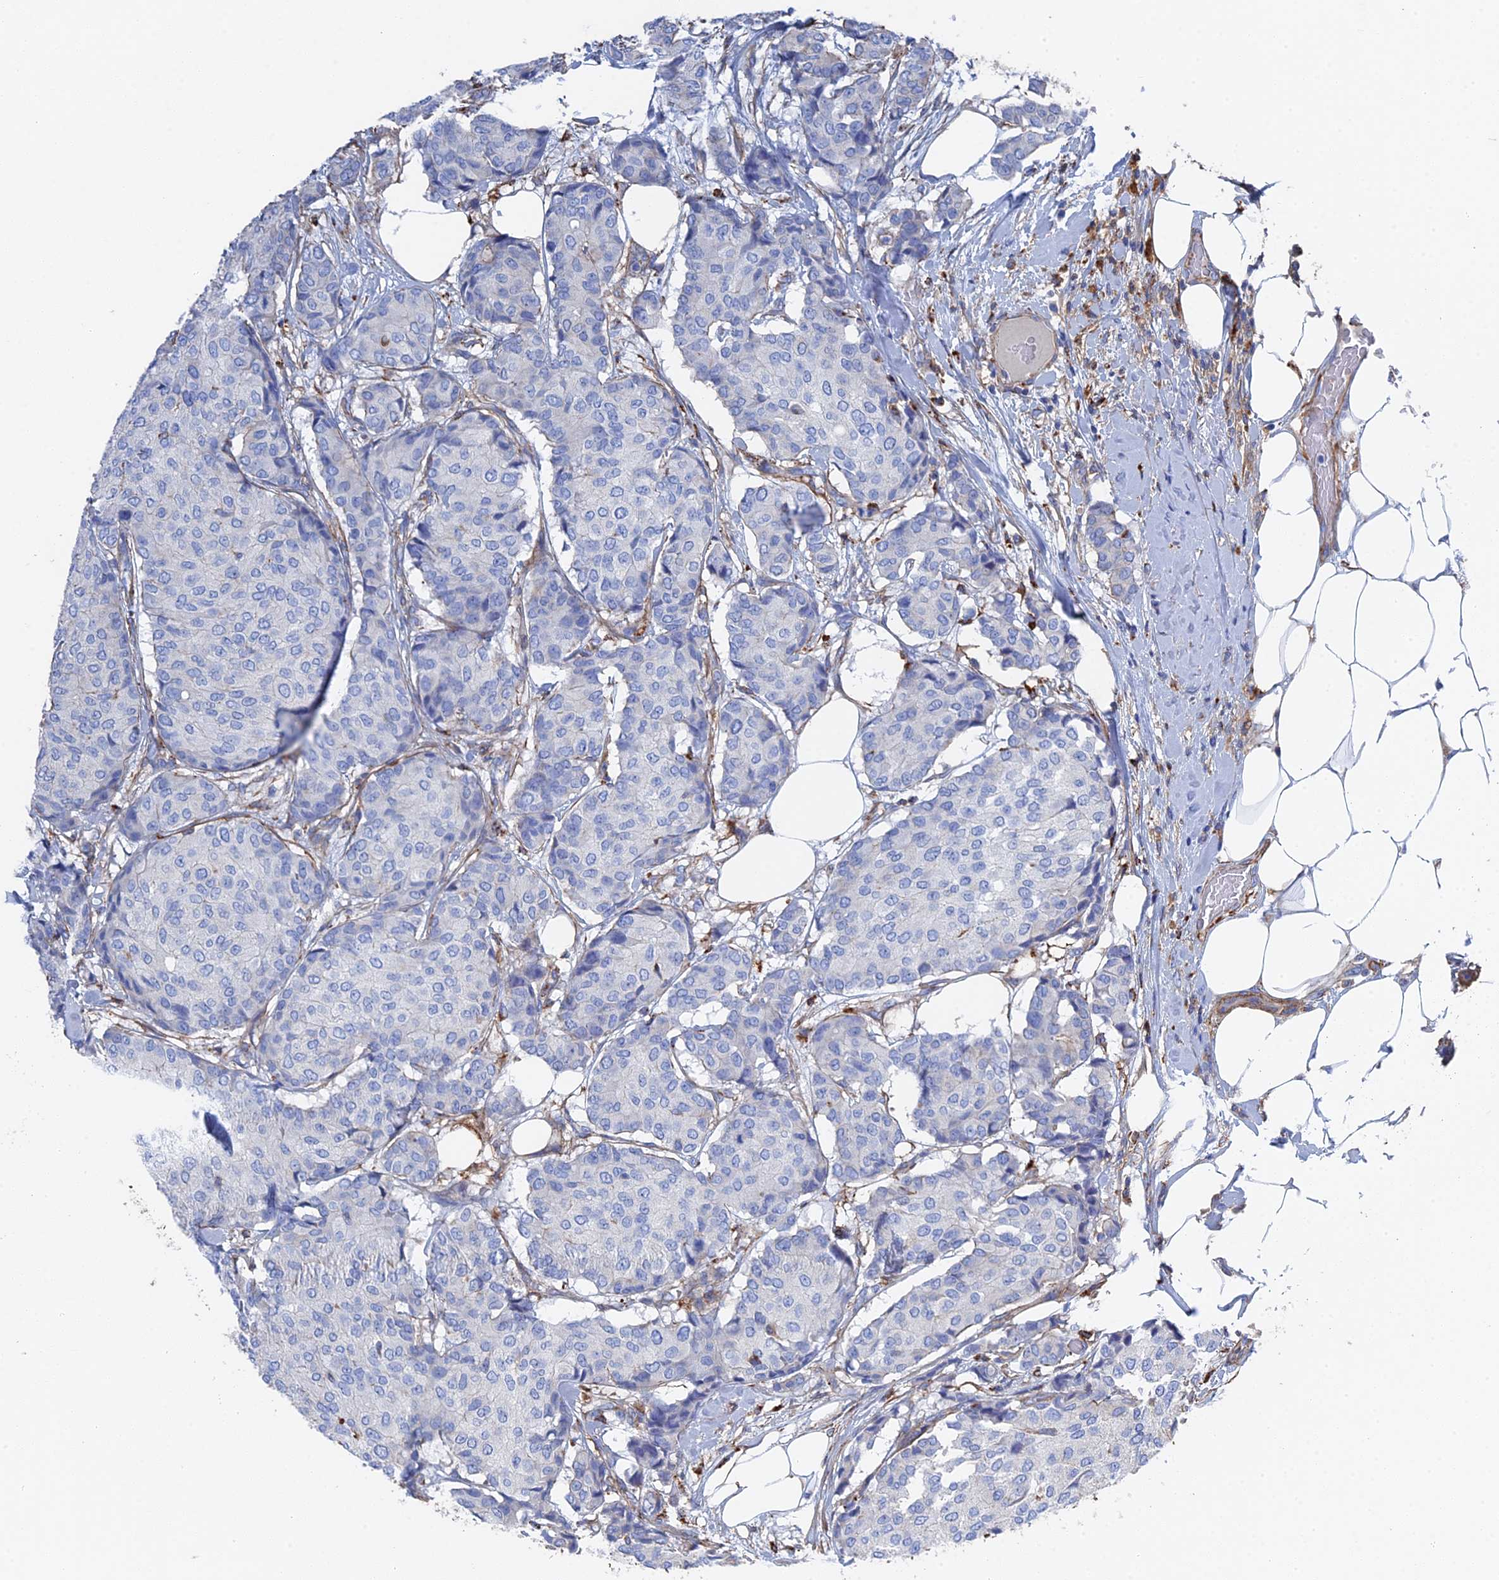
{"staining": {"intensity": "negative", "quantity": "none", "location": "none"}, "tissue": "breast cancer", "cell_type": "Tumor cells", "image_type": "cancer", "snomed": [{"axis": "morphology", "description": "Duct carcinoma"}, {"axis": "topography", "description": "Breast"}], "caption": "This image is of breast infiltrating ductal carcinoma stained with immunohistochemistry to label a protein in brown with the nuclei are counter-stained blue. There is no staining in tumor cells.", "gene": "STRA6", "patient": {"sex": "female", "age": 75}}